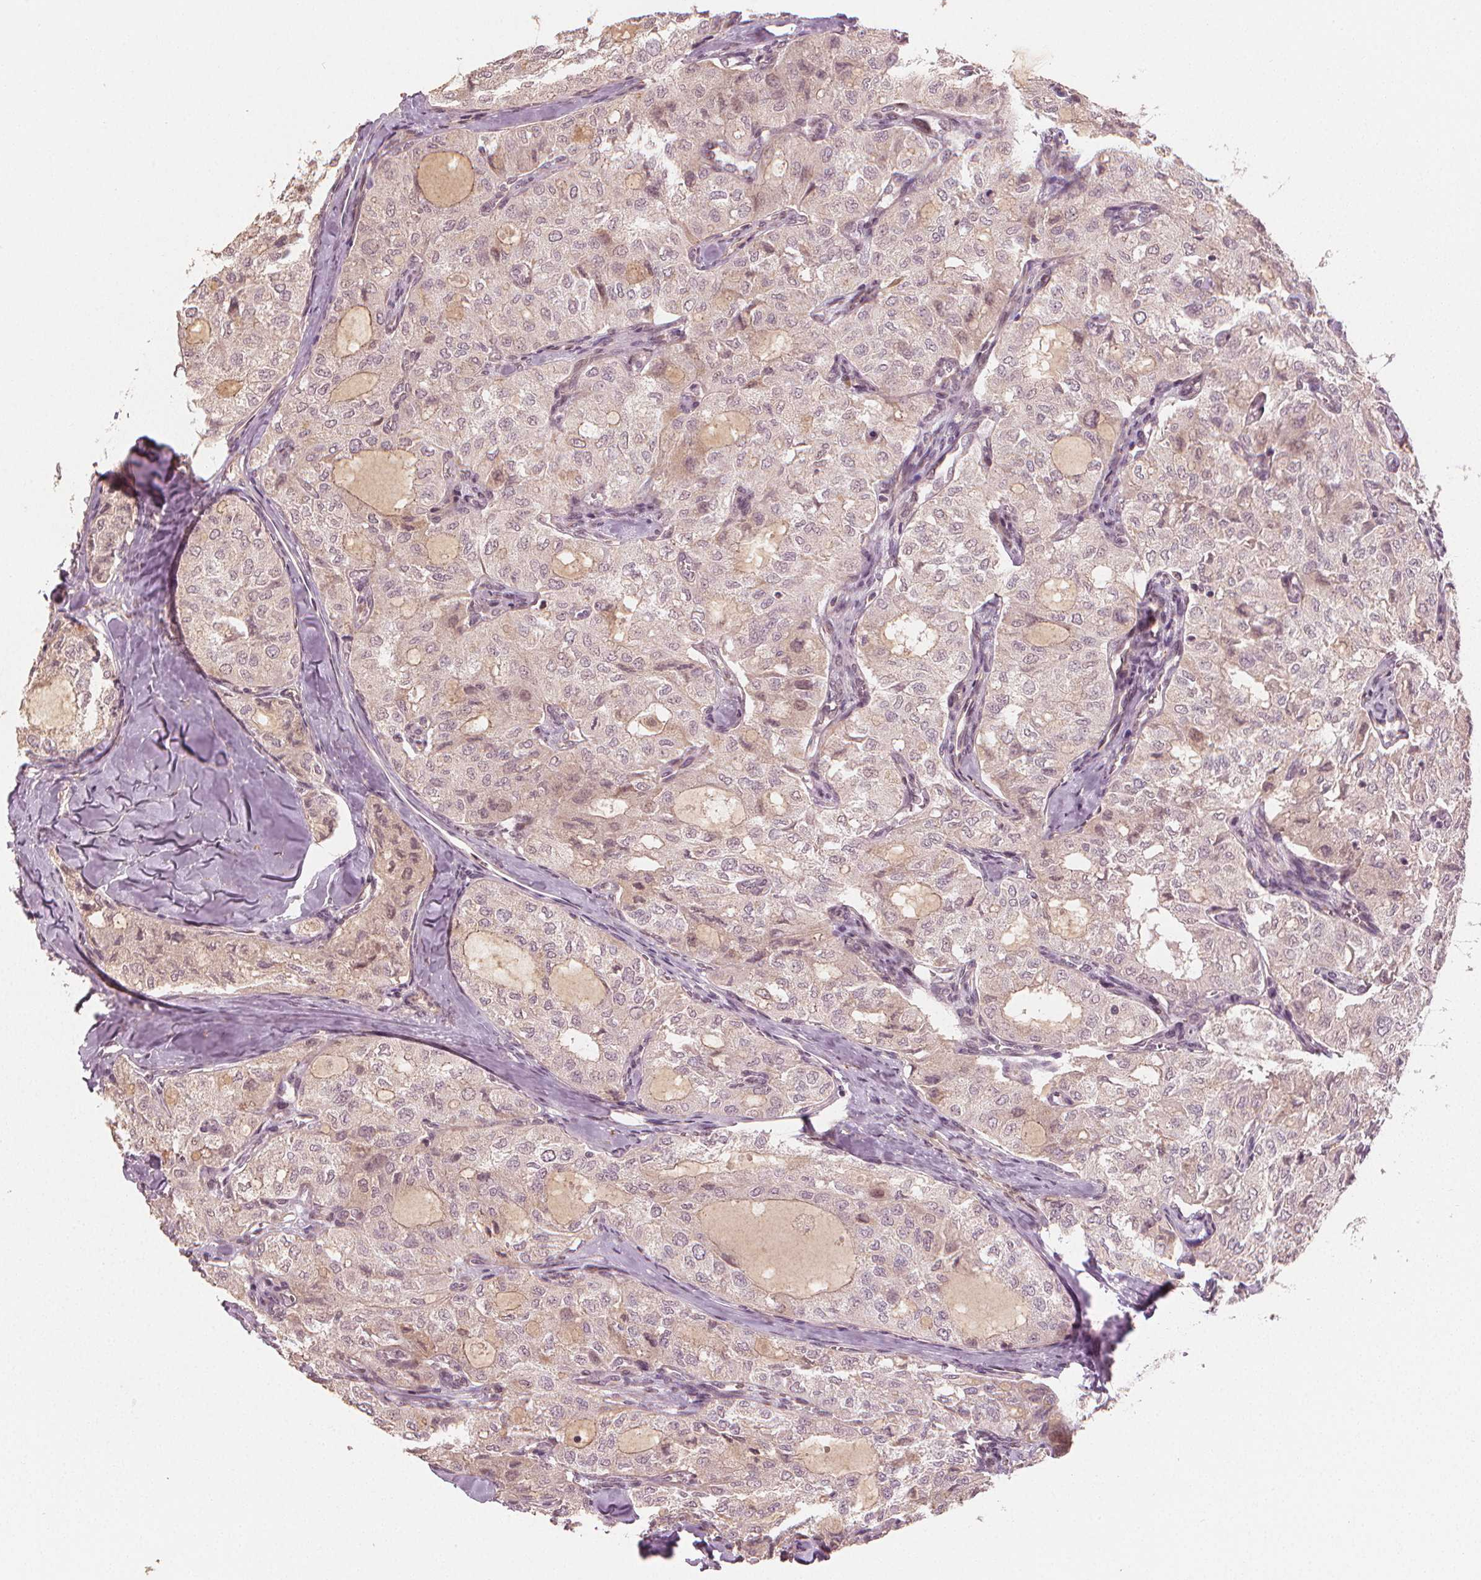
{"staining": {"intensity": "negative", "quantity": "none", "location": "none"}, "tissue": "thyroid cancer", "cell_type": "Tumor cells", "image_type": "cancer", "snomed": [{"axis": "morphology", "description": "Follicular adenoma carcinoma, NOS"}, {"axis": "topography", "description": "Thyroid gland"}], "caption": "Human follicular adenoma carcinoma (thyroid) stained for a protein using IHC reveals no positivity in tumor cells.", "gene": "CLBA1", "patient": {"sex": "male", "age": 75}}